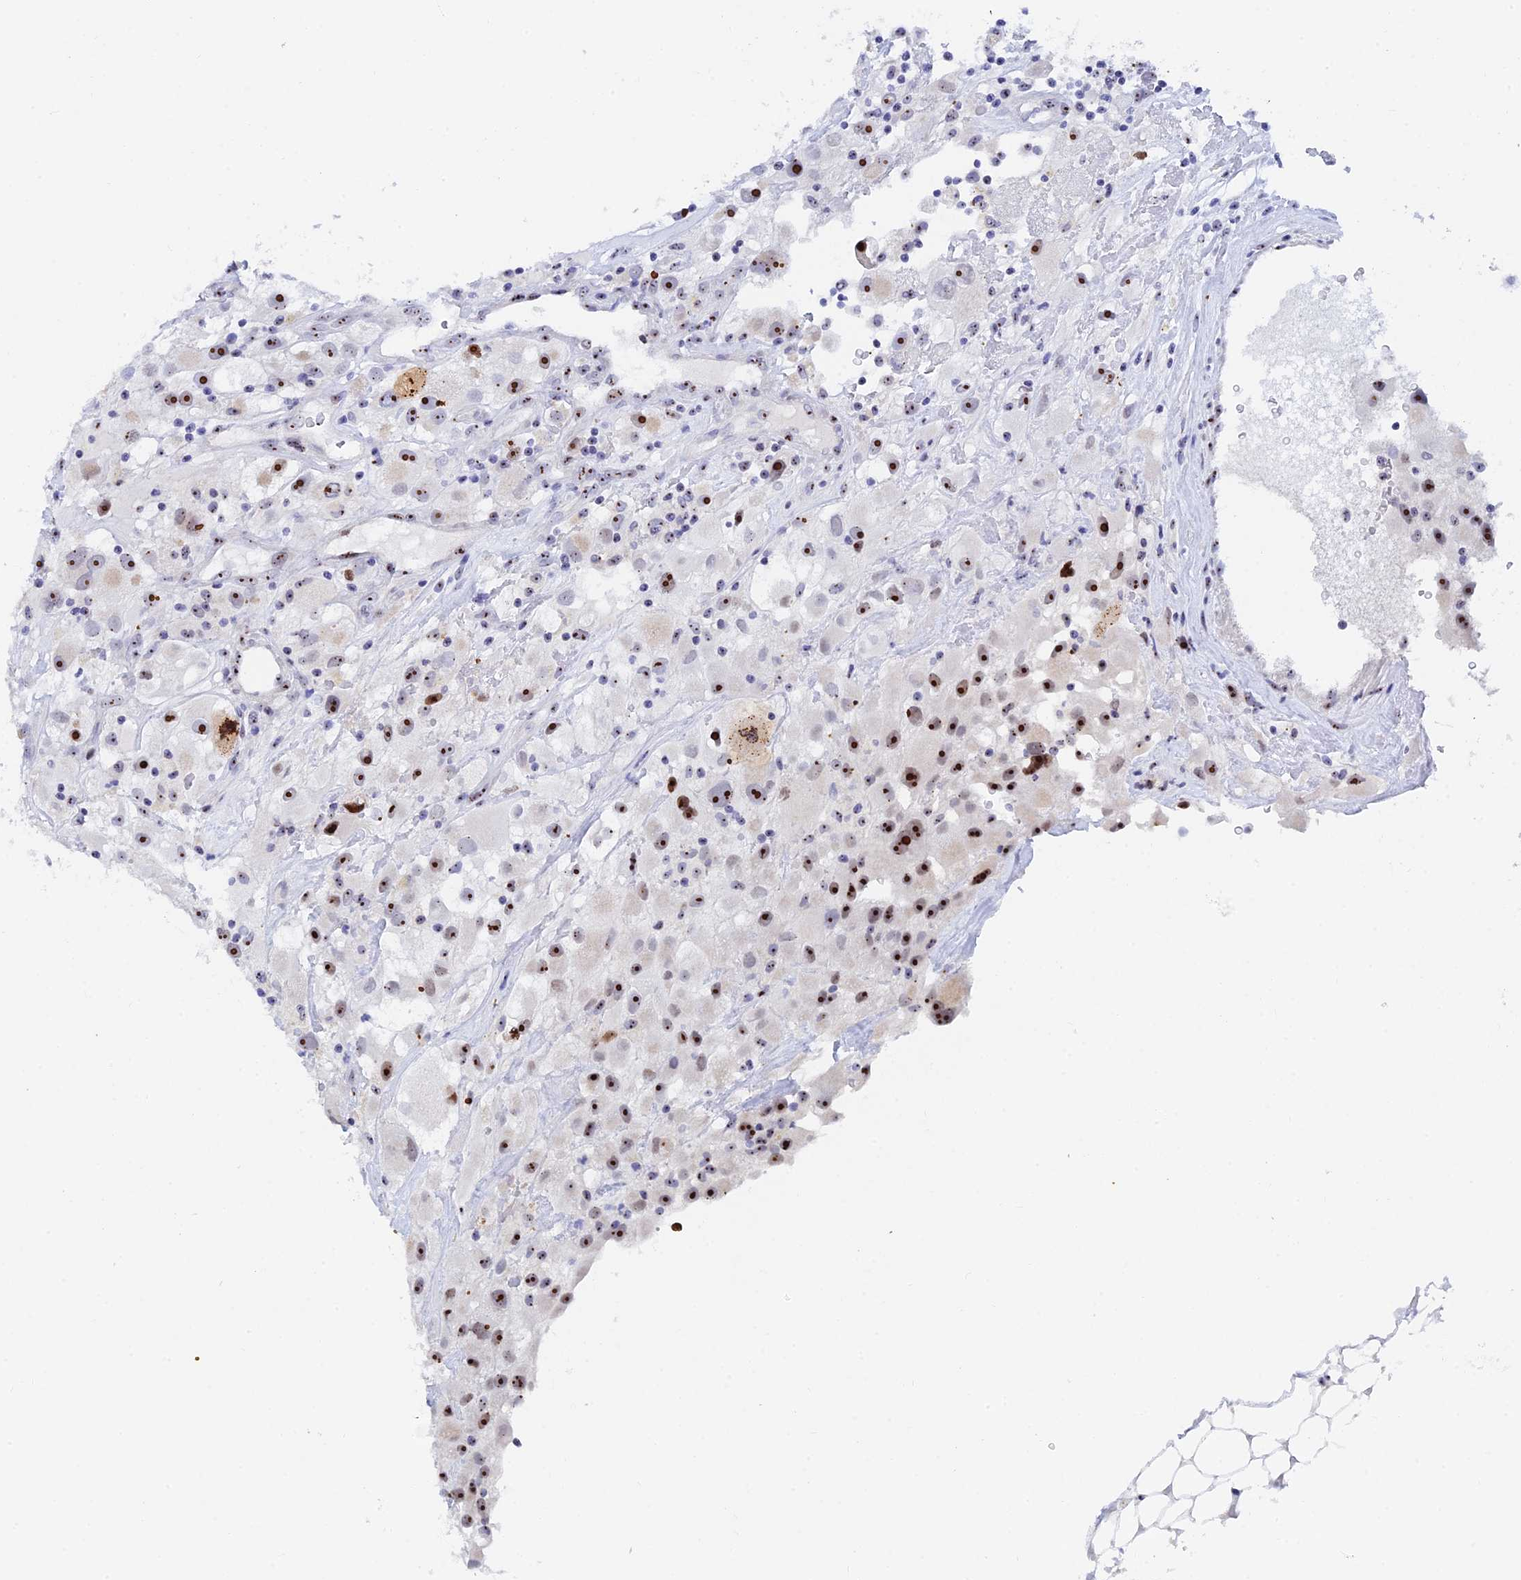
{"staining": {"intensity": "strong", "quantity": ">75%", "location": "nuclear"}, "tissue": "renal cancer", "cell_type": "Tumor cells", "image_type": "cancer", "snomed": [{"axis": "morphology", "description": "Adenocarcinoma, NOS"}, {"axis": "topography", "description": "Kidney"}], "caption": "A high amount of strong nuclear positivity is appreciated in approximately >75% of tumor cells in renal adenocarcinoma tissue.", "gene": "RSL1D1", "patient": {"sex": "female", "age": 52}}